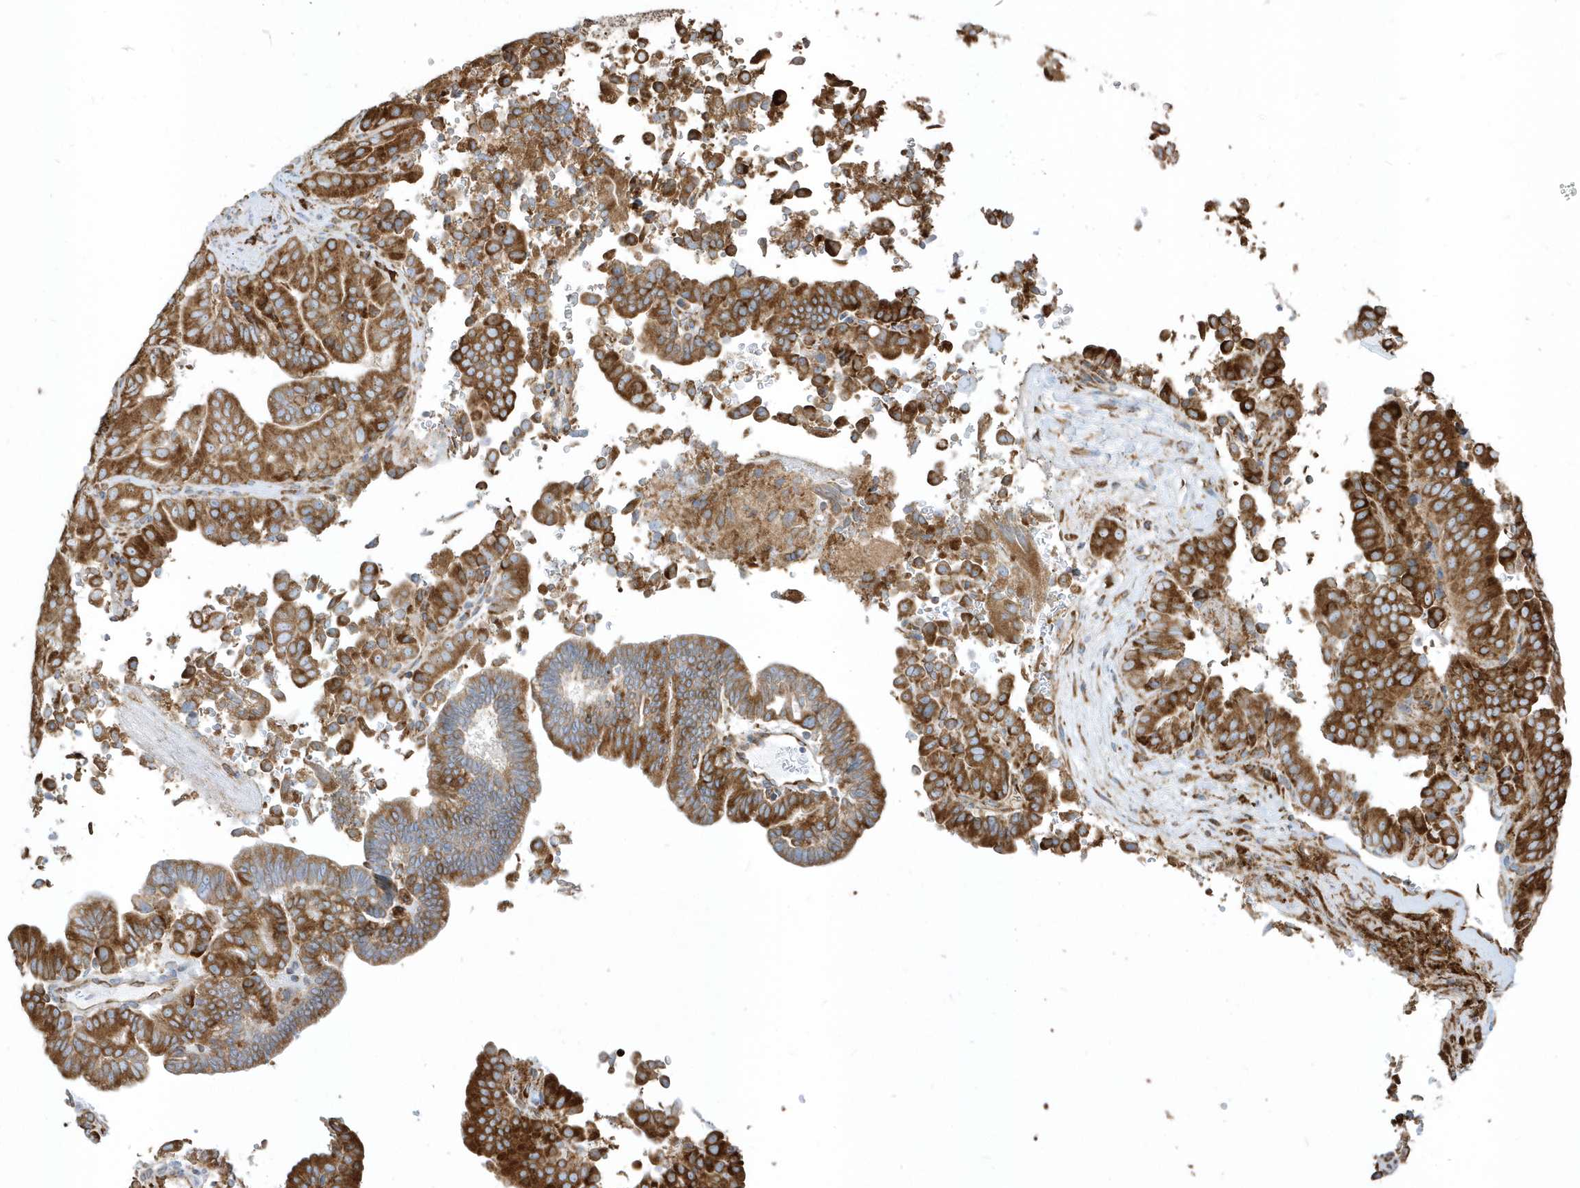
{"staining": {"intensity": "strong", "quantity": ">75%", "location": "cytoplasmic/membranous"}, "tissue": "liver cancer", "cell_type": "Tumor cells", "image_type": "cancer", "snomed": [{"axis": "morphology", "description": "Cholangiocarcinoma"}, {"axis": "topography", "description": "Liver"}], "caption": "Cholangiocarcinoma (liver) tissue shows strong cytoplasmic/membranous positivity in about >75% of tumor cells (Brightfield microscopy of DAB IHC at high magnification).", "gene": "PDIA6", "patient": {"sex": "female", "age": 75}}